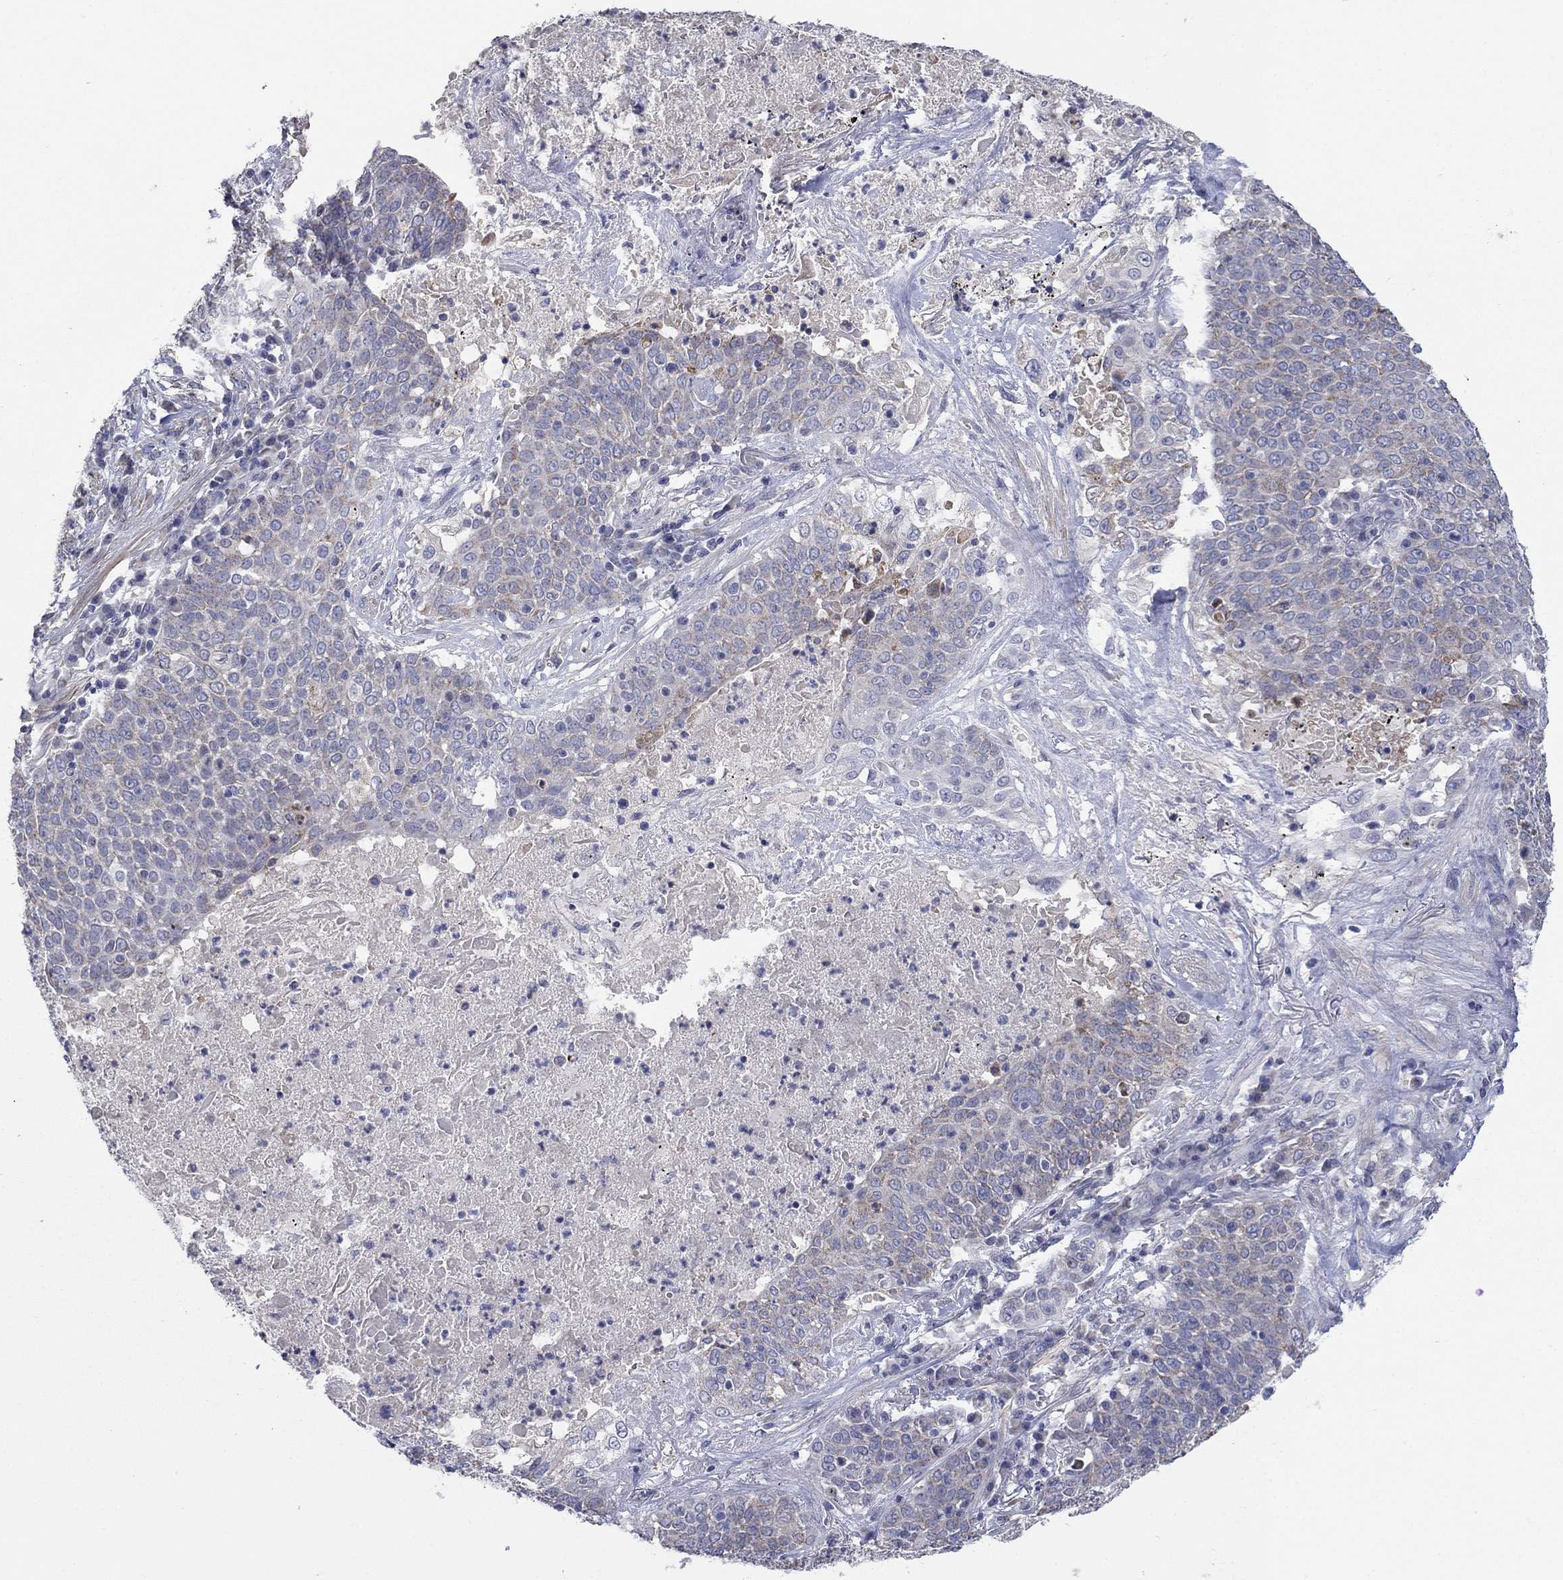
{"staining": {"intensity": "weak", "quantity": "<25%", "location": "cytoplasmic/membranous"}, "tissue": "lung cancer", "cell_type": "Tumor cells", "image_type": "cancer", "snomed": [{"axis": "morphology", "description": "Squamous cell carcinoma, NOS"}, {"axis": "topography", "description": "Lung"}], "caption": "Human lung squamous cell carcinoma stained for a protein using IHC displays no expression in tumor cells.", "gene": "CLVS1", "patient": {"sex": "male", "age": 82}}